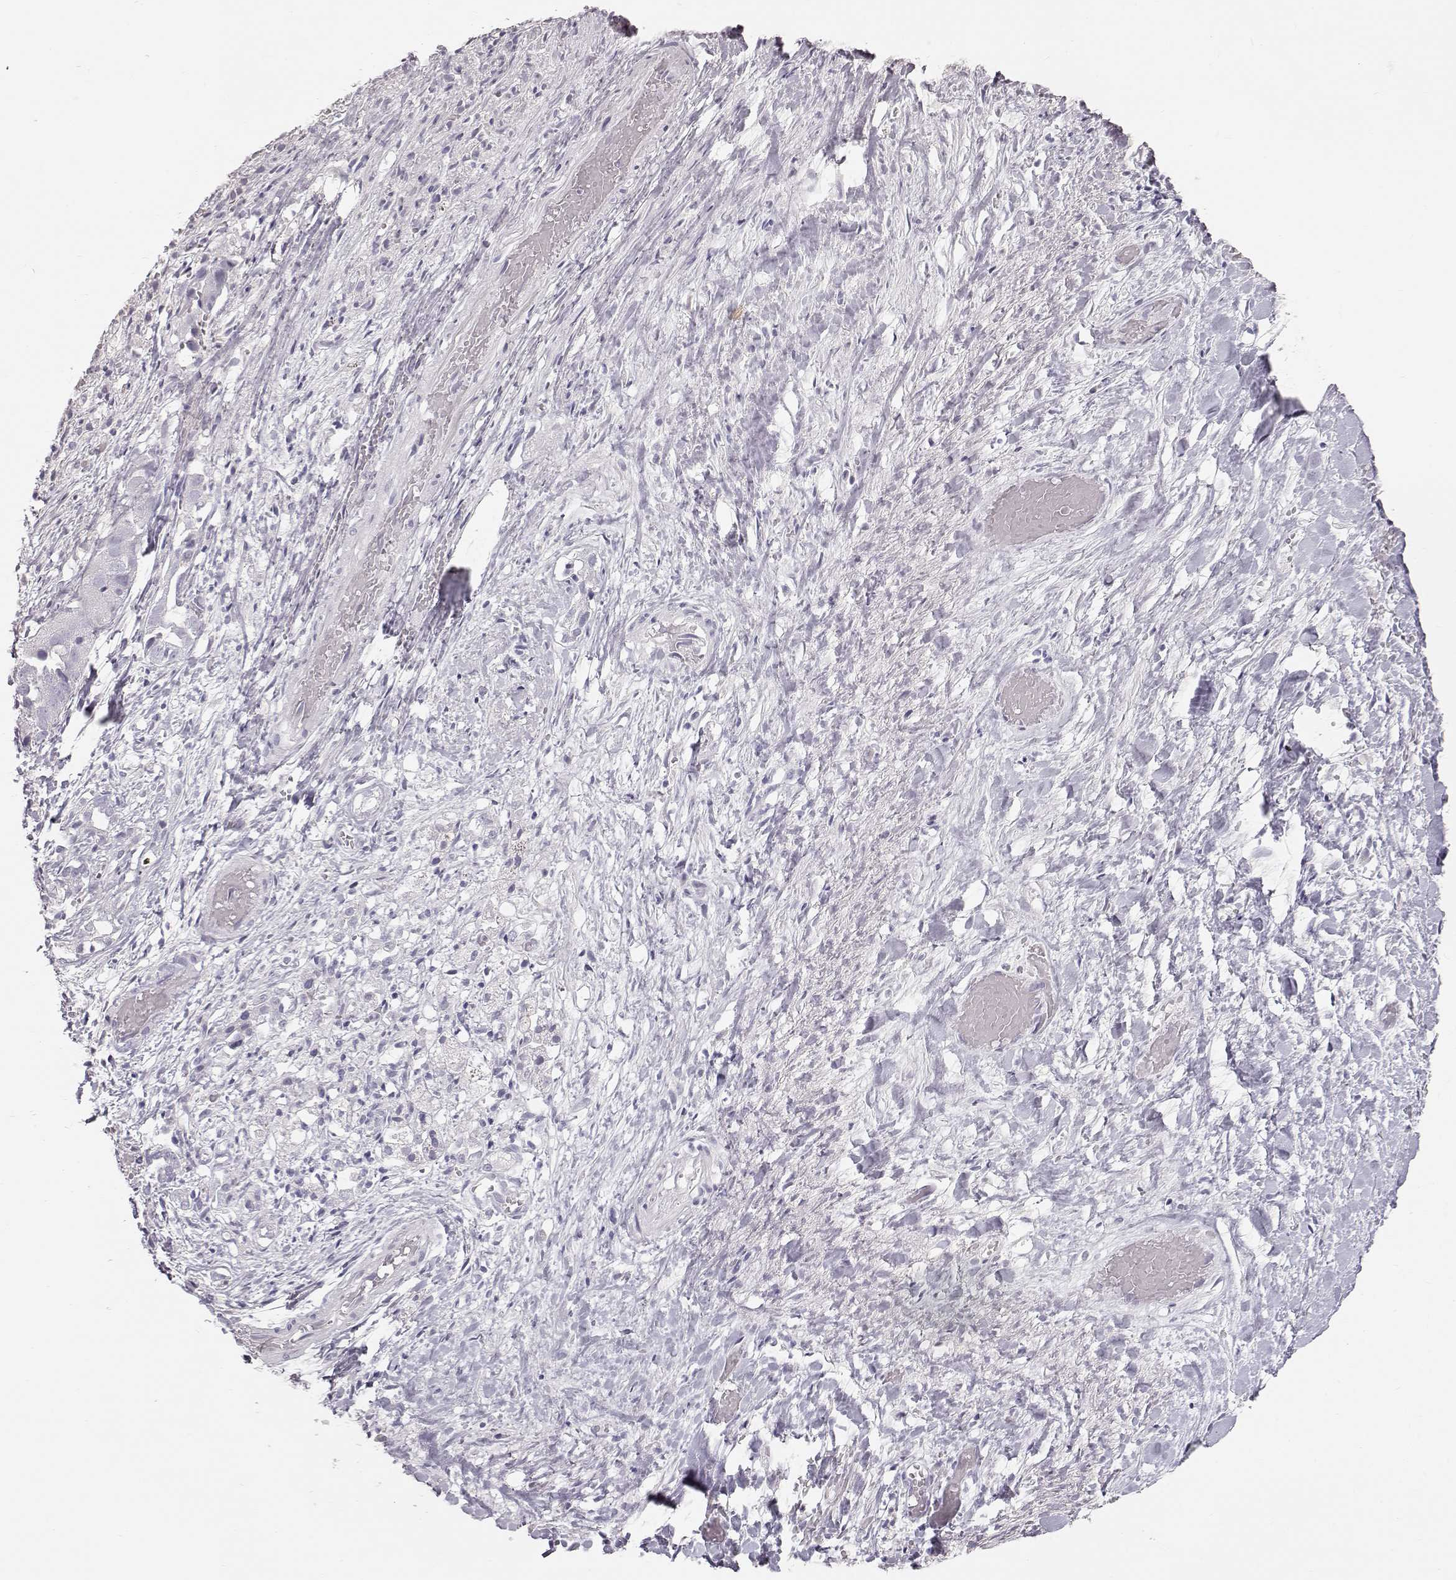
{"staining": {"intensity": "negative", "quantity": "none", "location": "none"}, "tissue": "liver cancer", "cell_type": "Tumor cells", "image_type": "cancer", "snomed": [{"axis": "morphology", "description": "Cholangiocarcinoma"}, {"axis": "topography", "description": "Liver"}], "caption": "This is an IHC histopathology image of liver cancer. There is no positivity in tumor cells.", "gene": "KRT33A", "patient": {"sex": "female", "age": 52}}